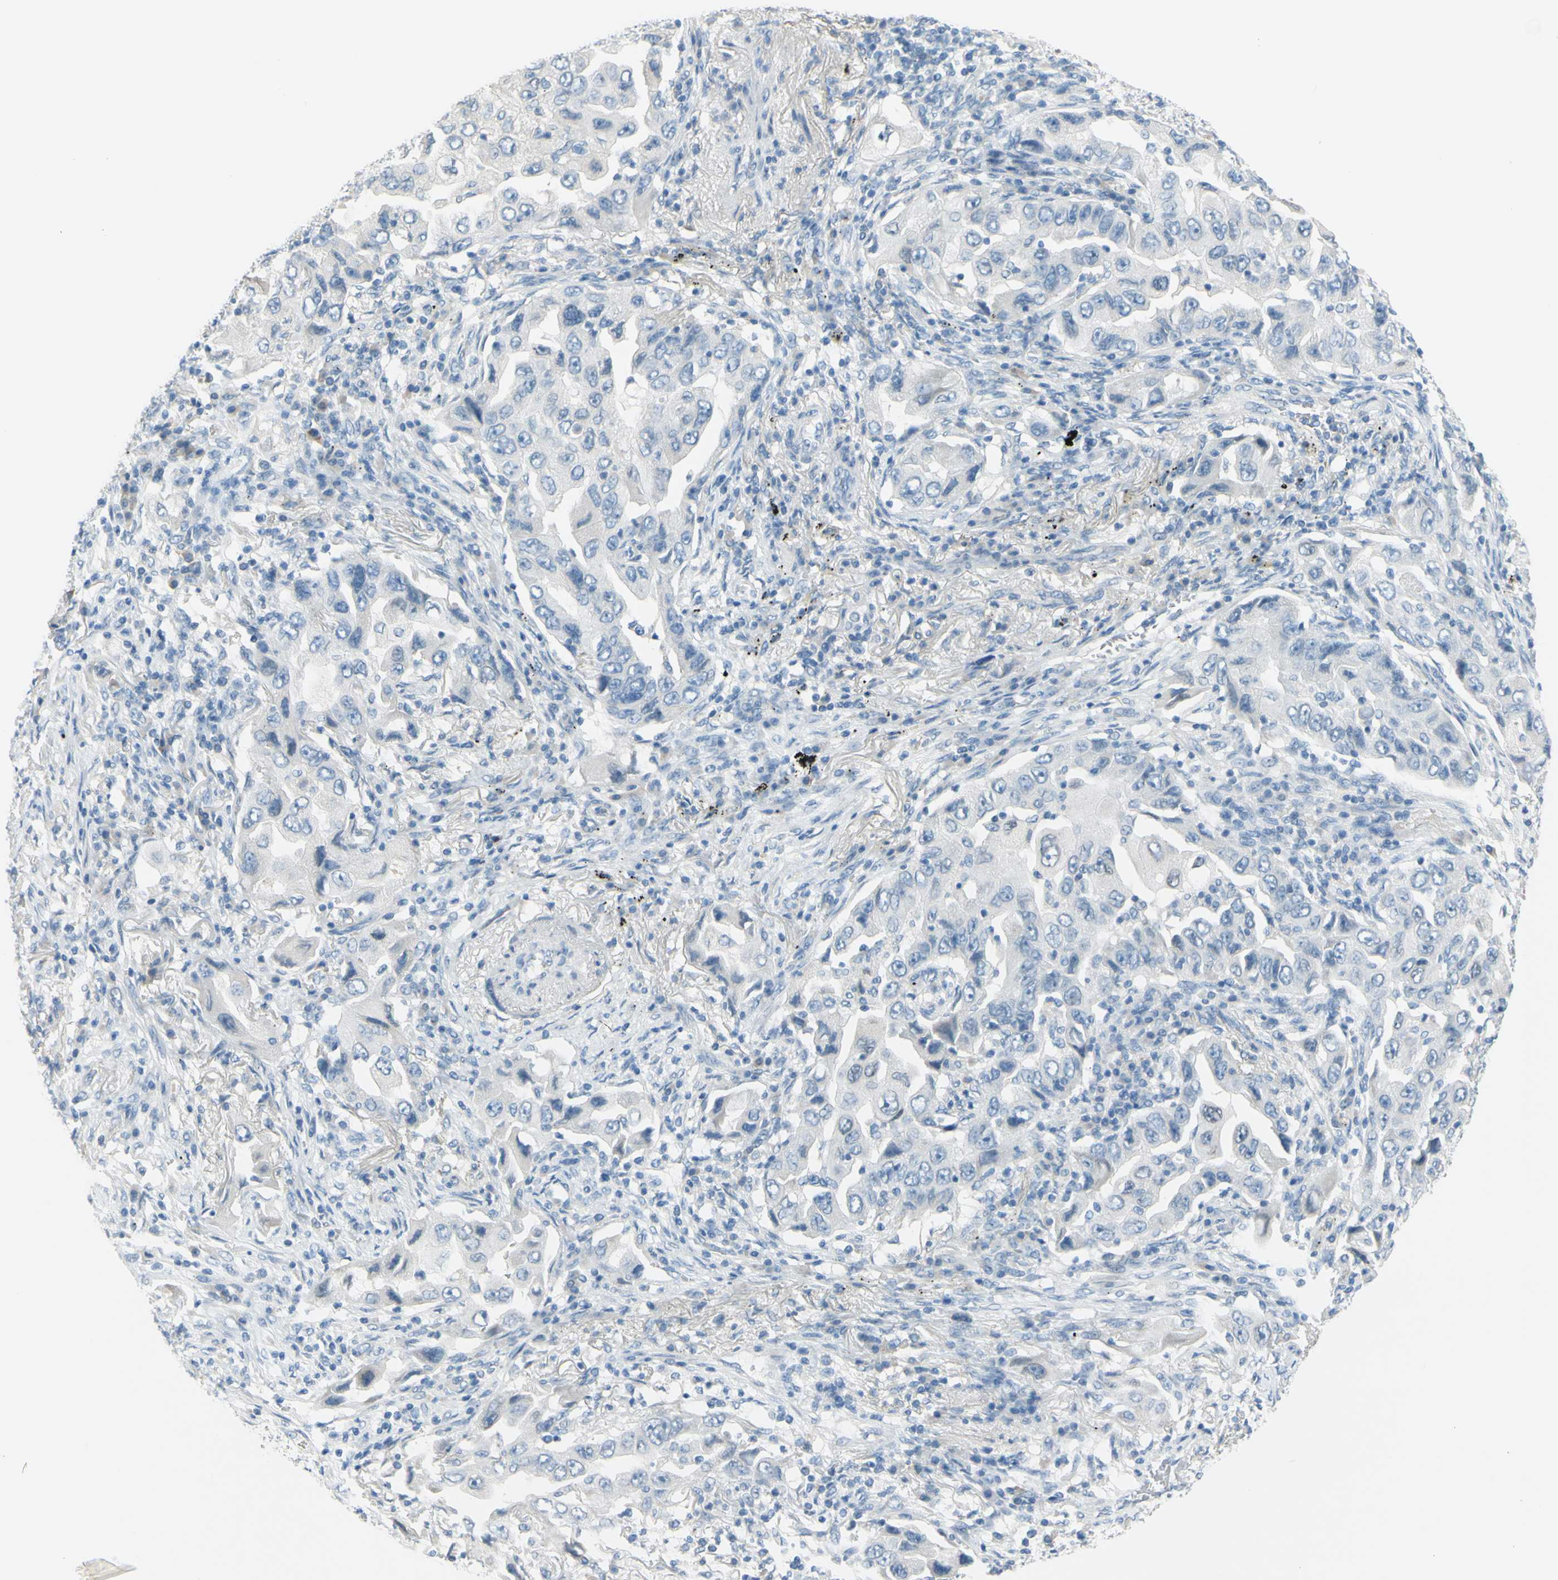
{"staining": {"intensity": "negative", "quantity": "none", "location": "none"}, "tissue": "lung cancer", "cell_type": "Tumor cells", "image_type": "cancer", "snomed": [{"axis": "morphology", "description": "Adenocarcinoma, NOS"}, {"axis": "topography", "description": "Lung"}], "caption": "Lung cancer was stained to show a protein in brown. There is no significant expression in tumor cells. (DAB immunohistochemistry (IHC) with hematoxylin counter stain).", "gene": "DCT", "patient": {"sex": "female", "age": 65}}